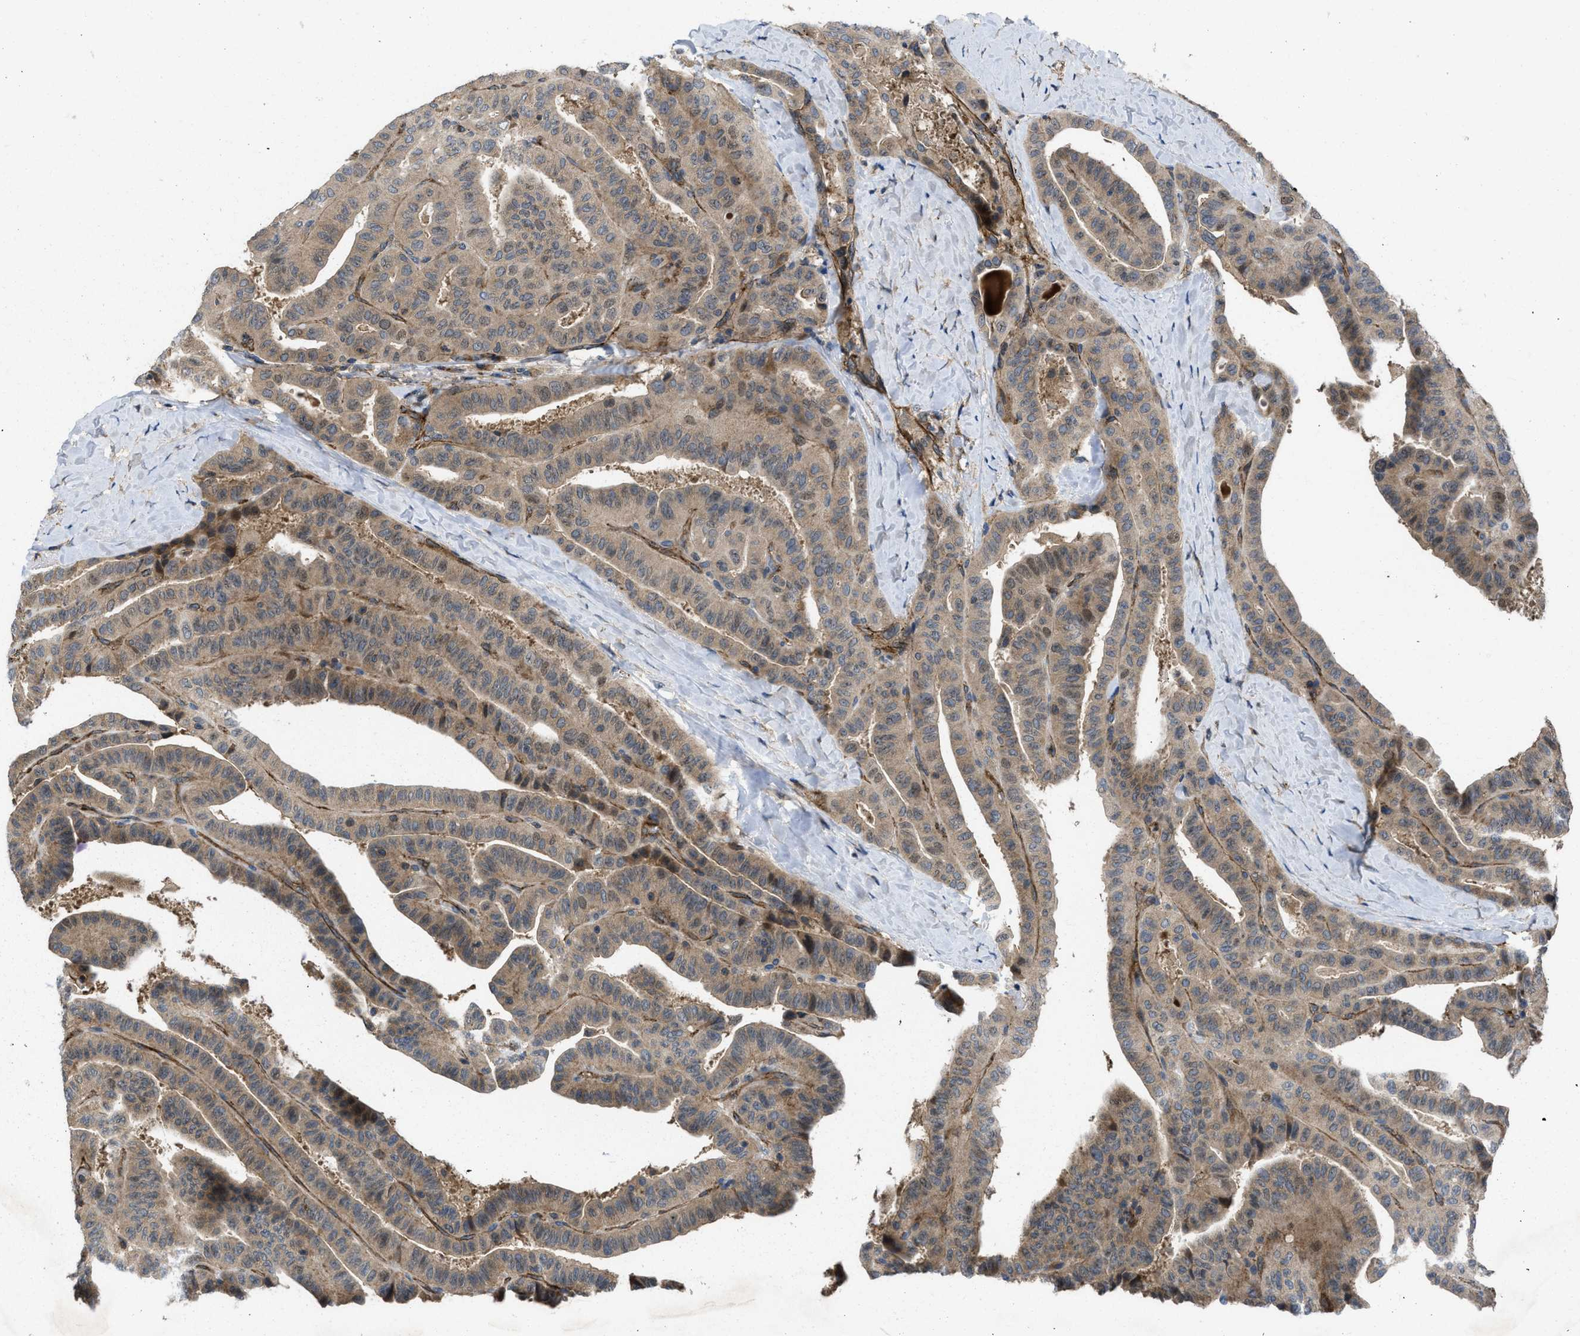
{"staining": {"intensity": "moderate", "quantity": ">75%", "location": "cytoplasmic/membranous"}, "tissue": "thyroid cancer", "cell_type": "Tumor cells", "image_type": "cancer", "snomed": [{"axis": "morphology", "description": "Papillary adenocarcinoma, NOS"}, {"axis": "topography", "description": "Thyroid gland"}], "caption": "Thyroid cancer (papillary adenocarcinoma) stained for a protein (brown) reveals moderate cytoplasmic/membranous positive expression in about >75% of tumor cells.", "gene": "GPATCH2L", "patient": {"sex": "male", "age": 77}}